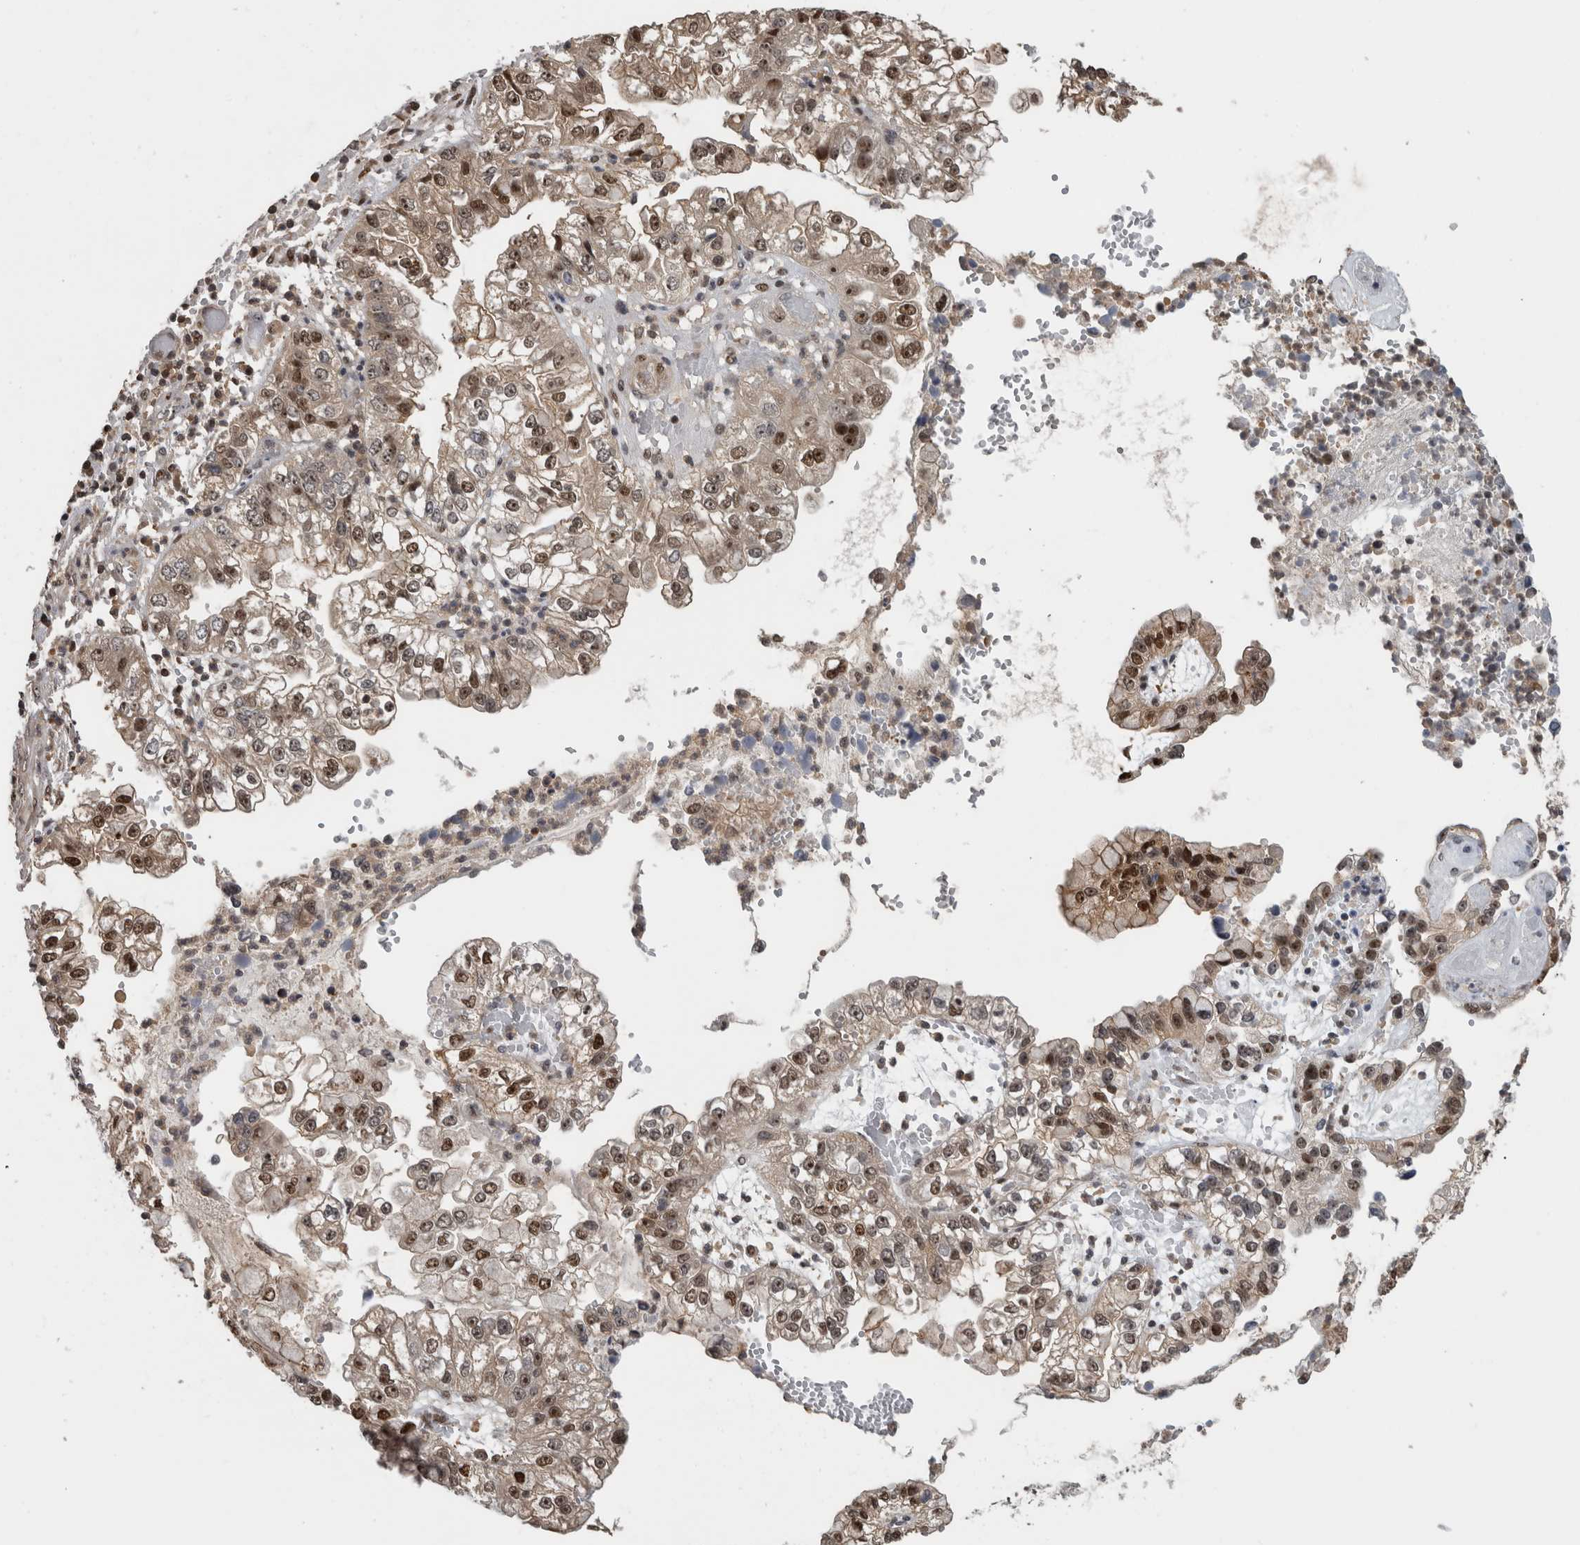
{"staining": {"intensity": "strong", "quantity": ">75%", "location": "nuclear"}, "tissue": "liver cancer", "cell_type": "Tumor cells", "image_type": "cancer", "snomed": [{"axis": "morphology", "description": "Cholangiocarcinoma"}, {"axis": "topography", "description": "Liver"}], "caption": "A high-resolution image shows IHC staining of liver cancer (cholangiocarcinoma), which exhibits strong nuclear staining in about >75% of tumor cells. (Stains: DAB (3,3'-diaminobenzidine) in brown, nuclei in blue, Microscopy: brightfield microscopy at high magnification).", "gene": "TDRD7", "patient": {"sex": "female", "age": 79}}